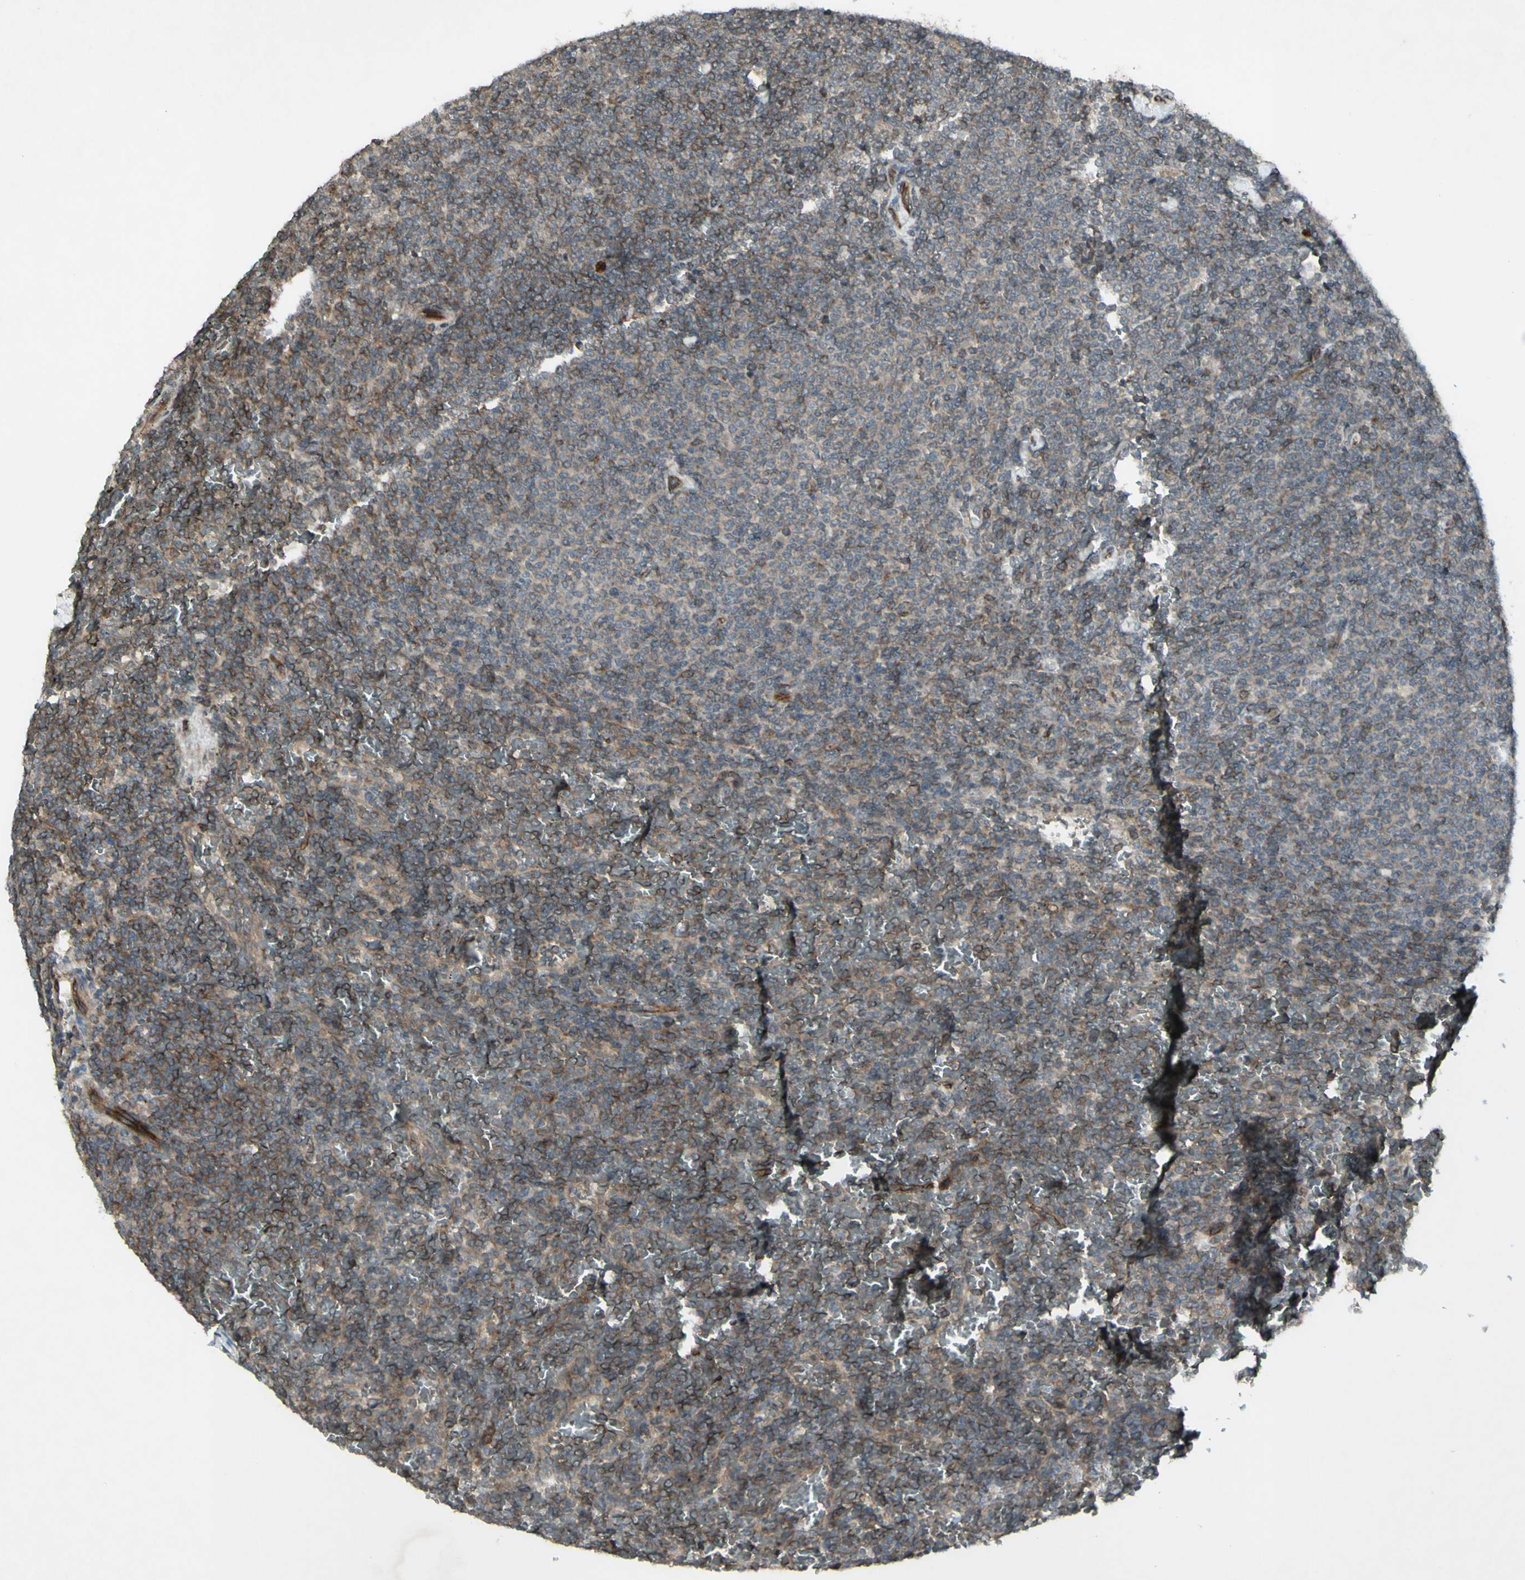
{"staining": {"intensity": "moderate", "quantity": "25%-75%", "location": "cytoplasmic/membranous"}, "tissue": "lymphoma", "cell_type": "Tumor cells", "image_type": "cancer", "snomed": [{"axis": "morphology", "description": "Malignant lymphoma, non-Hodgkin's type, Low grade"}, {"axis": "topography", "description": "Spleen"}], "caption": "Lymphoma stained for a protein displays moderate cytoplasmic/membranous positivity in tumor cells.", "gene": "JAG1", "patient": {"sex": "female", "age": 77}}